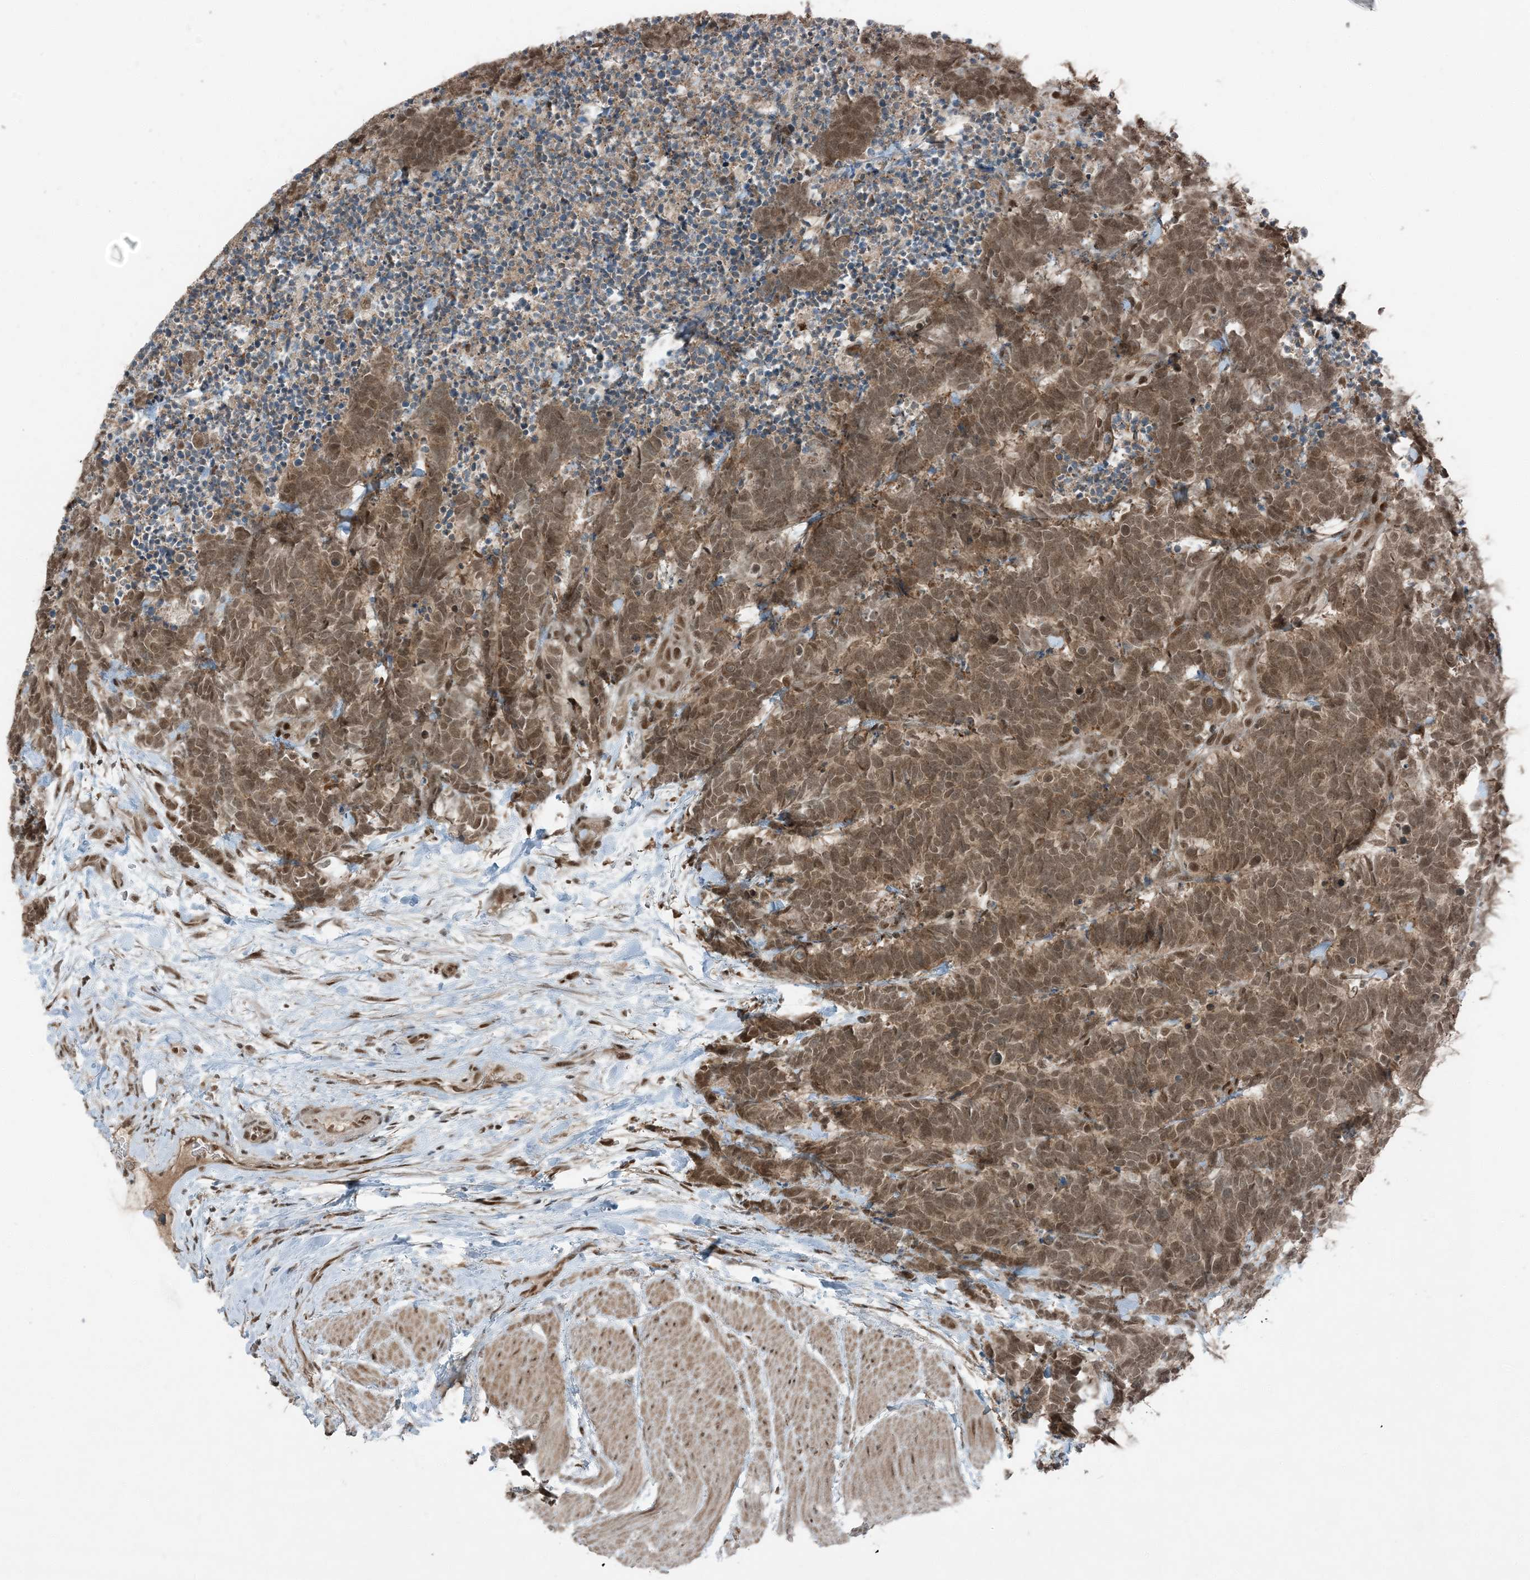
{"staining": {"intensity": "moderate", "quantity": ">75%", "location": "cytoplasmic/membranous,nuclear"}, "tissue": "carcinoid", "cell_type": "Tumor cells", "image_type": "cancer", "snomed": [{"axis": "morphology", "description": "Carcinoma, NOS"}, {"axis": "morphology", "description": "Carcinoid, malignant, NOS"}, {"axis": "topography", "description": "Urinary bladder"}], "caption": "Tumor cells show moderate cytoplasmic/membranous and nuclear expression in approximately >75% of cells in carcinoid.", "gene": "TRAPPC12", "patient": {"sex": "male", "age": 57}}